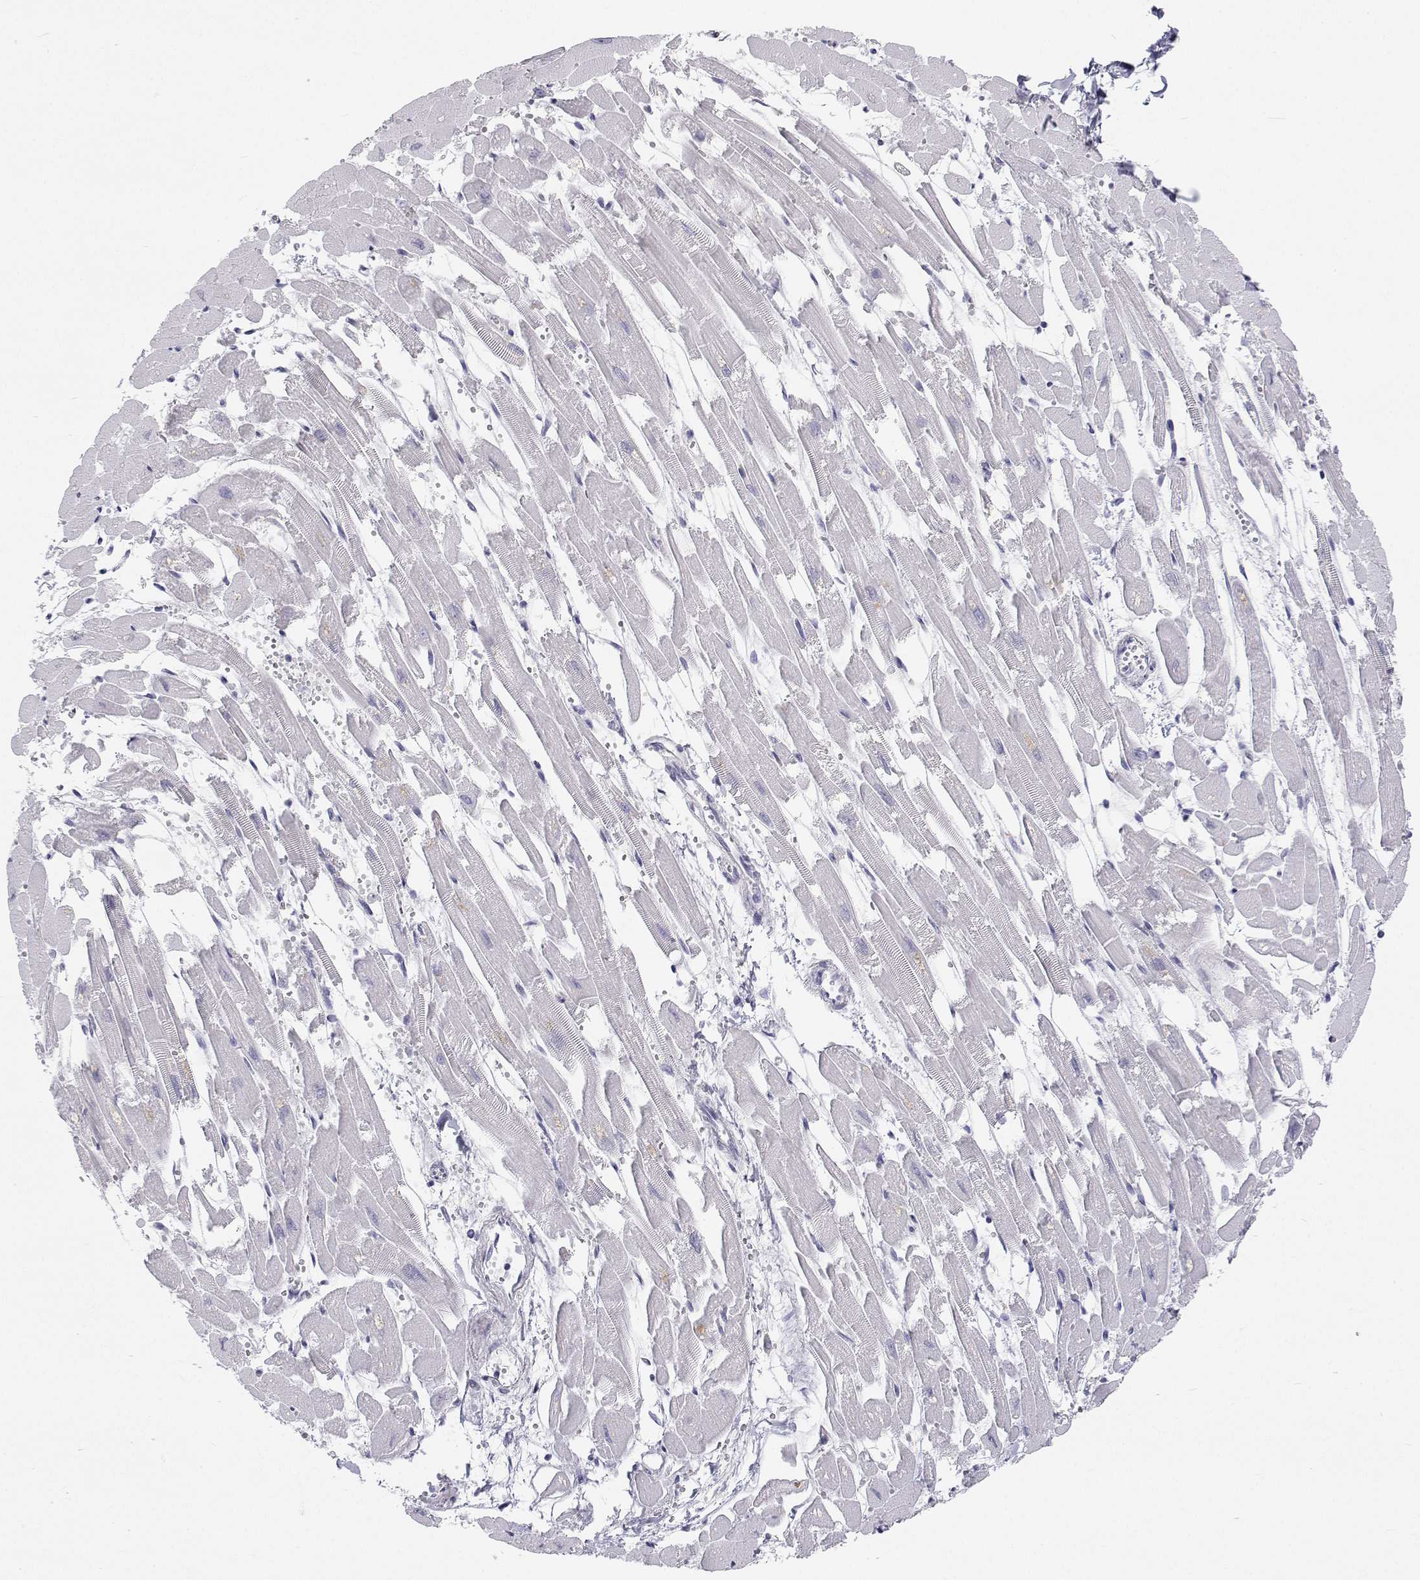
{"staining": {"intensity": "negative", "quantity": "none", "location": "none"}, "tissue": "heart muscle", "cell_type": "Cardiomyocytes", "image_type": "normal", "snomed": [{"axis": "morphology", "description": "Normal tissue, NOS"}, {"axis": "topography", "description": "Heart"}], "caption": "A histopathology image of heart muscle stained for a protein exhibits no brown staining in cardiomyocytes.", "gene": "SFTPB", "patient": {"sex": "female", "age": 52}}